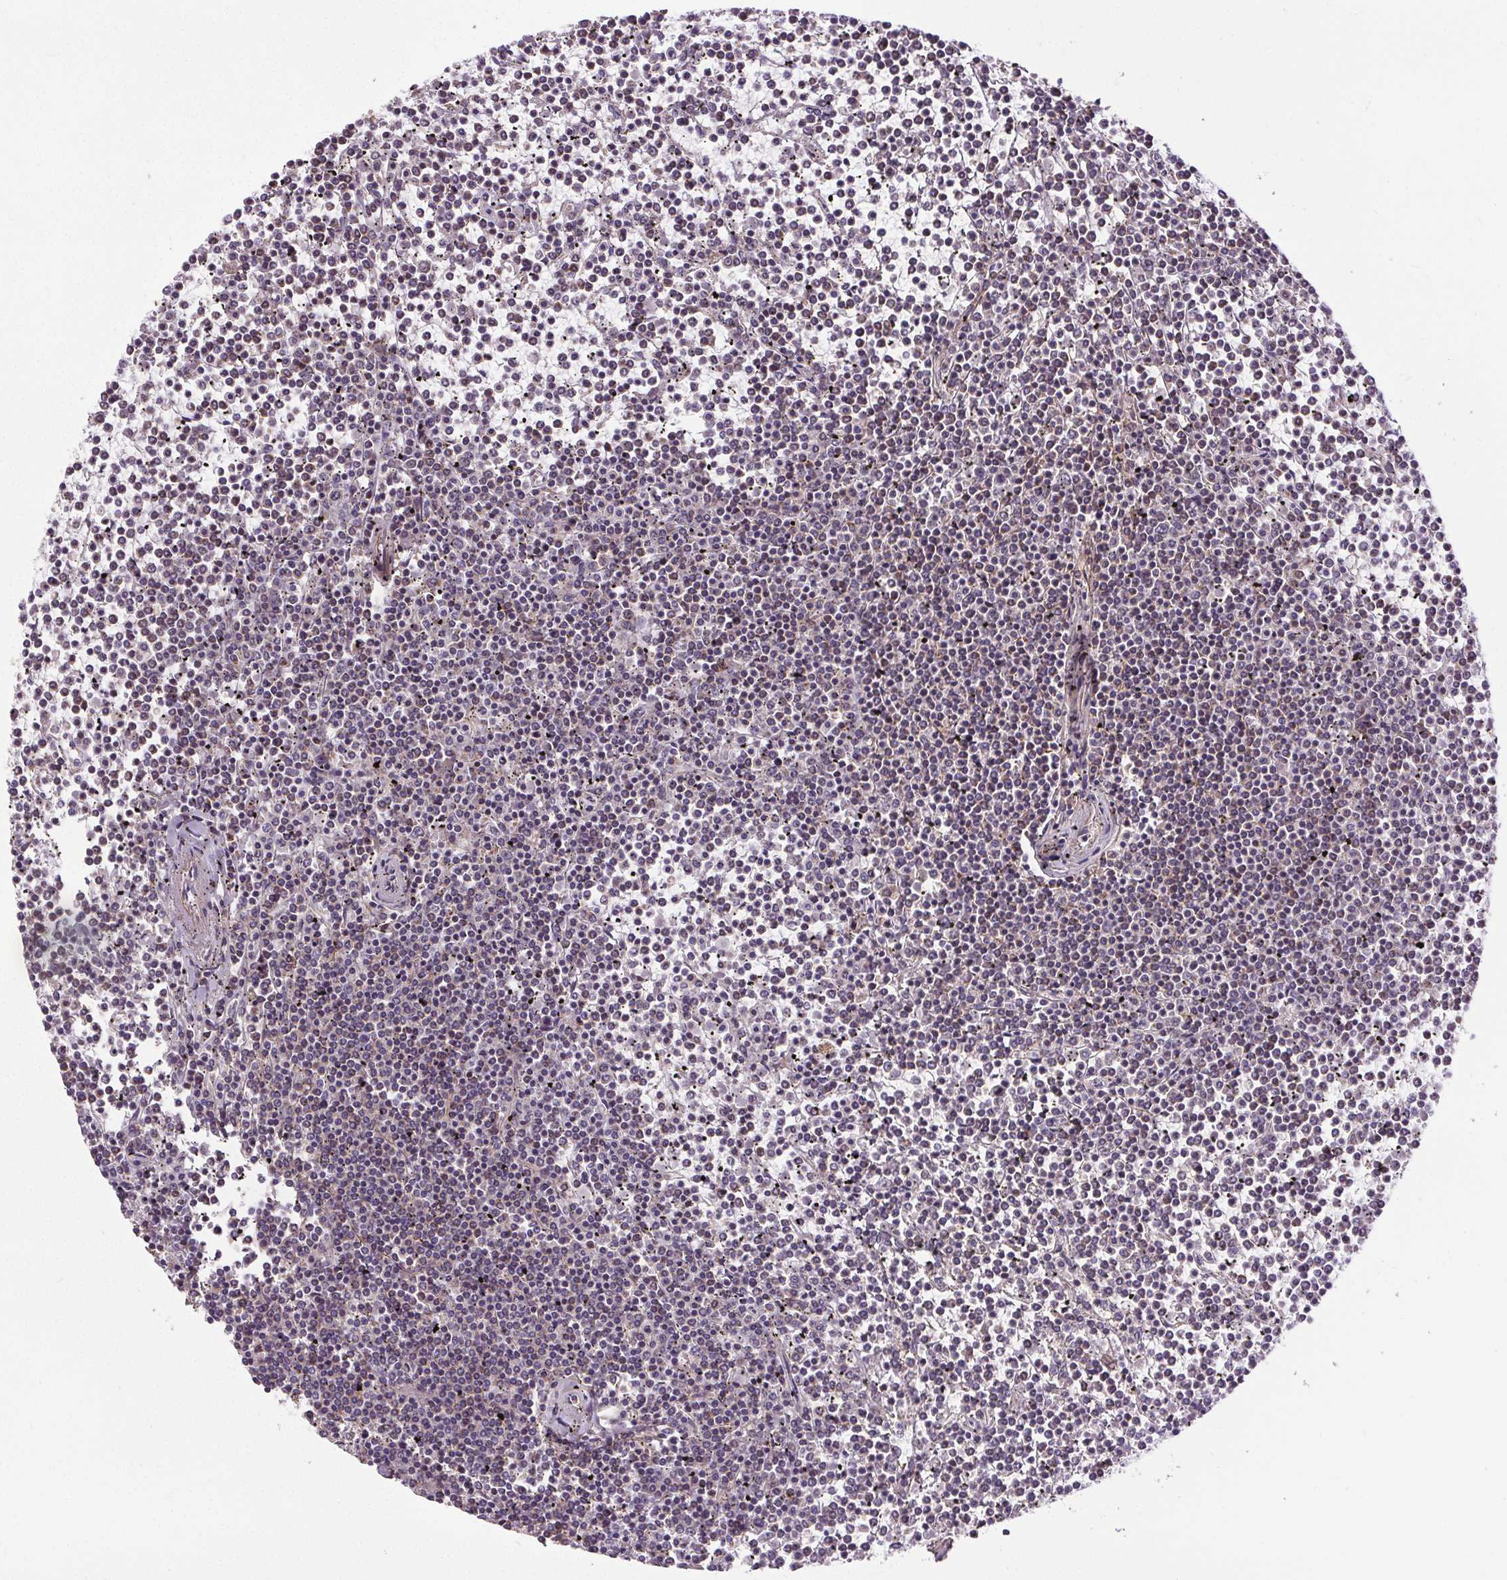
{"staining": {"intensity": "negative", "quantity": "none", "location": "none"}, "tissue": "lymphoma", "cell_type": "Tumor cells", "image_type": "cancer", "snomed": [{"axis": "morphology", "description": "Malignant lymphoma, non-Hodgkin's type, Low grade"}, {"axis": "topography", "description": "Spleen"}], "caption": "This is an IHC micrograph of malignant lymphoma, non-Hodgkin's type (low-grade). There is no staining in tumor cells.", "gene": "KIAA0232", "patient": {"sex": "female", "age": 19}}